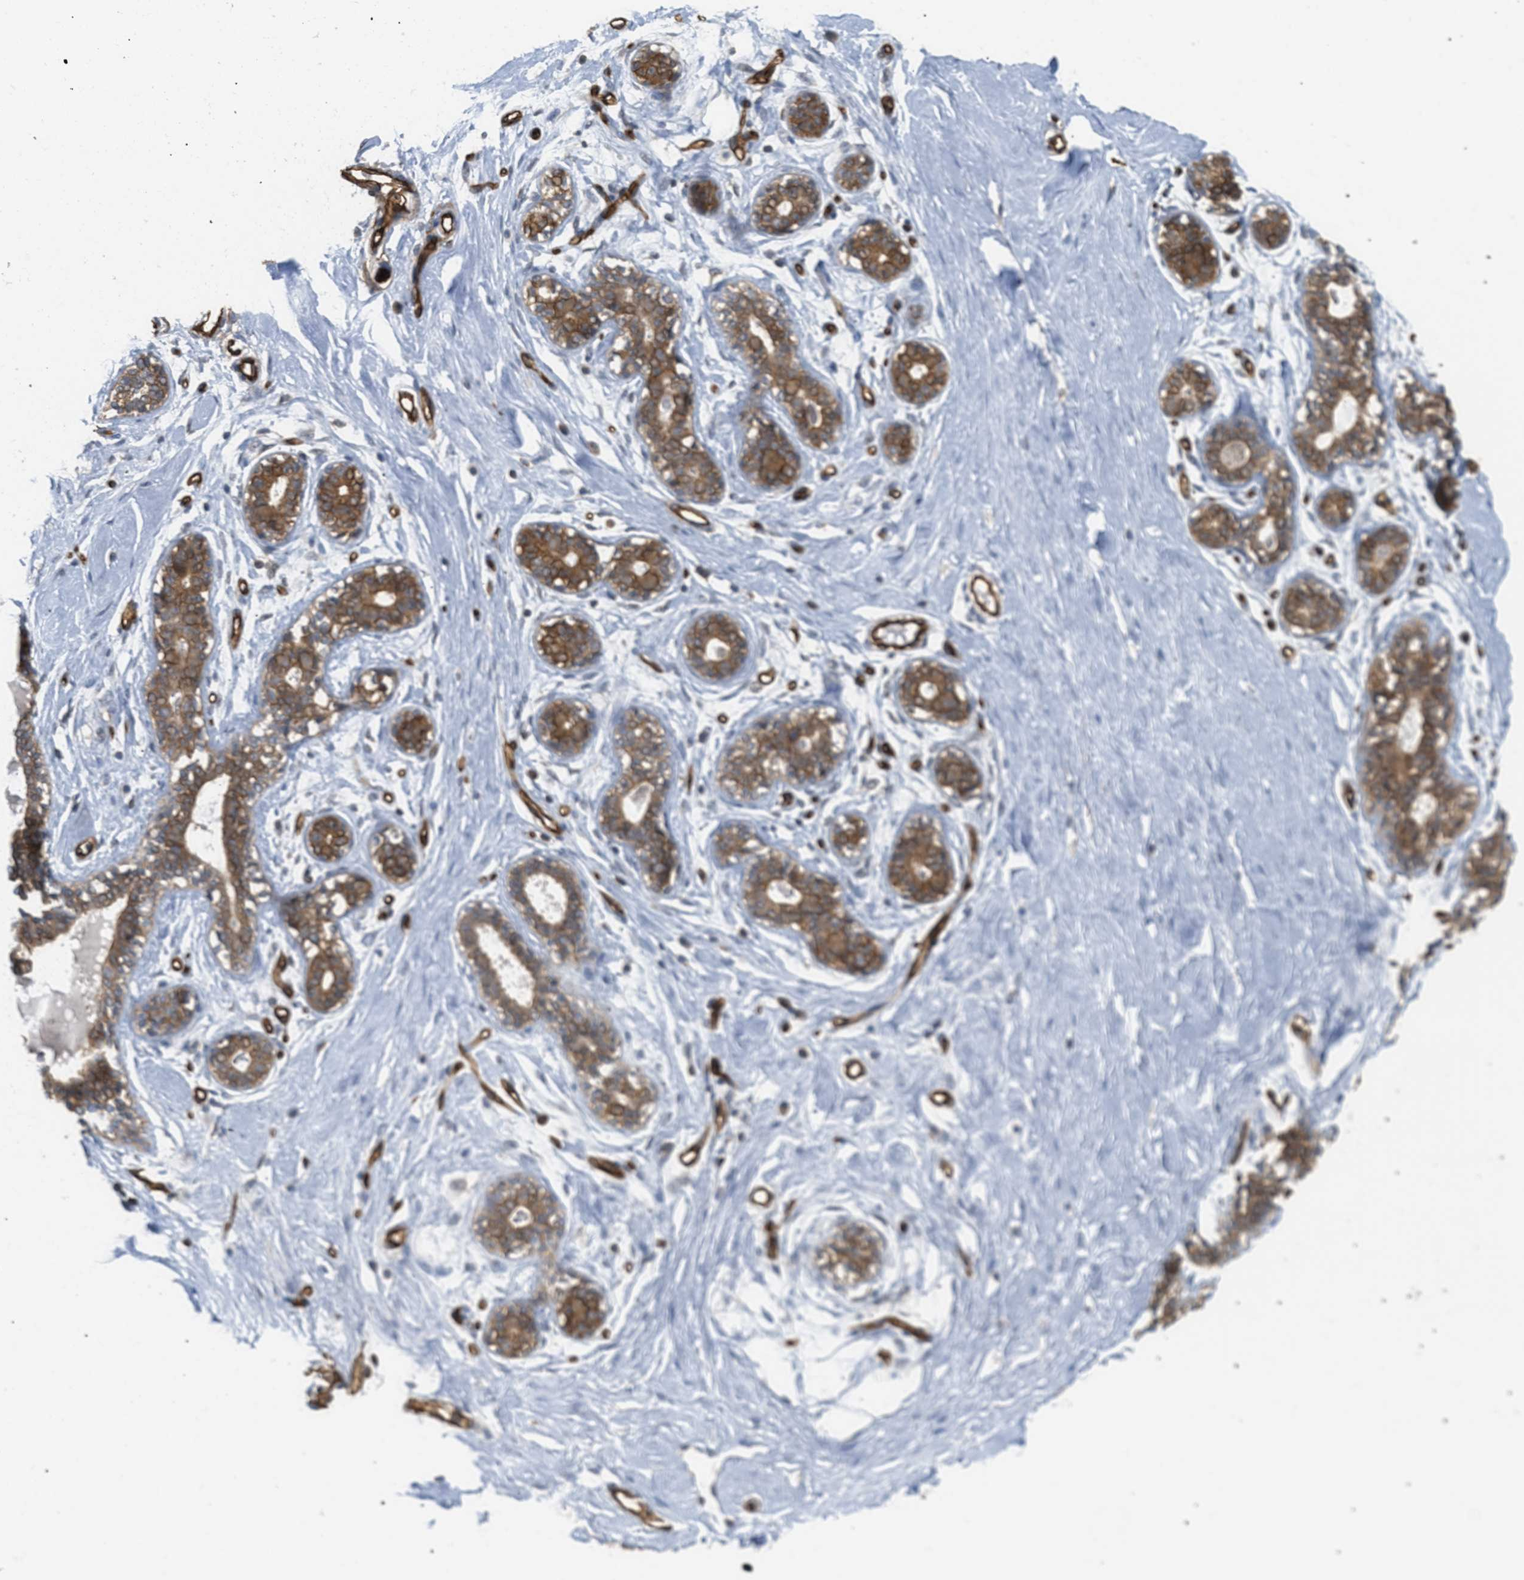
{"staining": {"intensity": "moderate", "quantity": "25%-75%", "location": "cytoplasmic/membranous"}, "tissue": "breast", "cell_type": "Adipocytes", "image_type": "normal", "snomed": [{"axis": "morphology", "description": "Normal tissue, NOS"}, {"axis": "topography", "description": "Breast"}], "caption": "Immunohistochemical staining of unremarkable breast displays 25%-75% levels of moderate cytoplasmic/membranous protein expression in approximately 25%-75% of adipocytes.", "gene": "PALMD", "patient": {"sex": "female", "age": 23}}